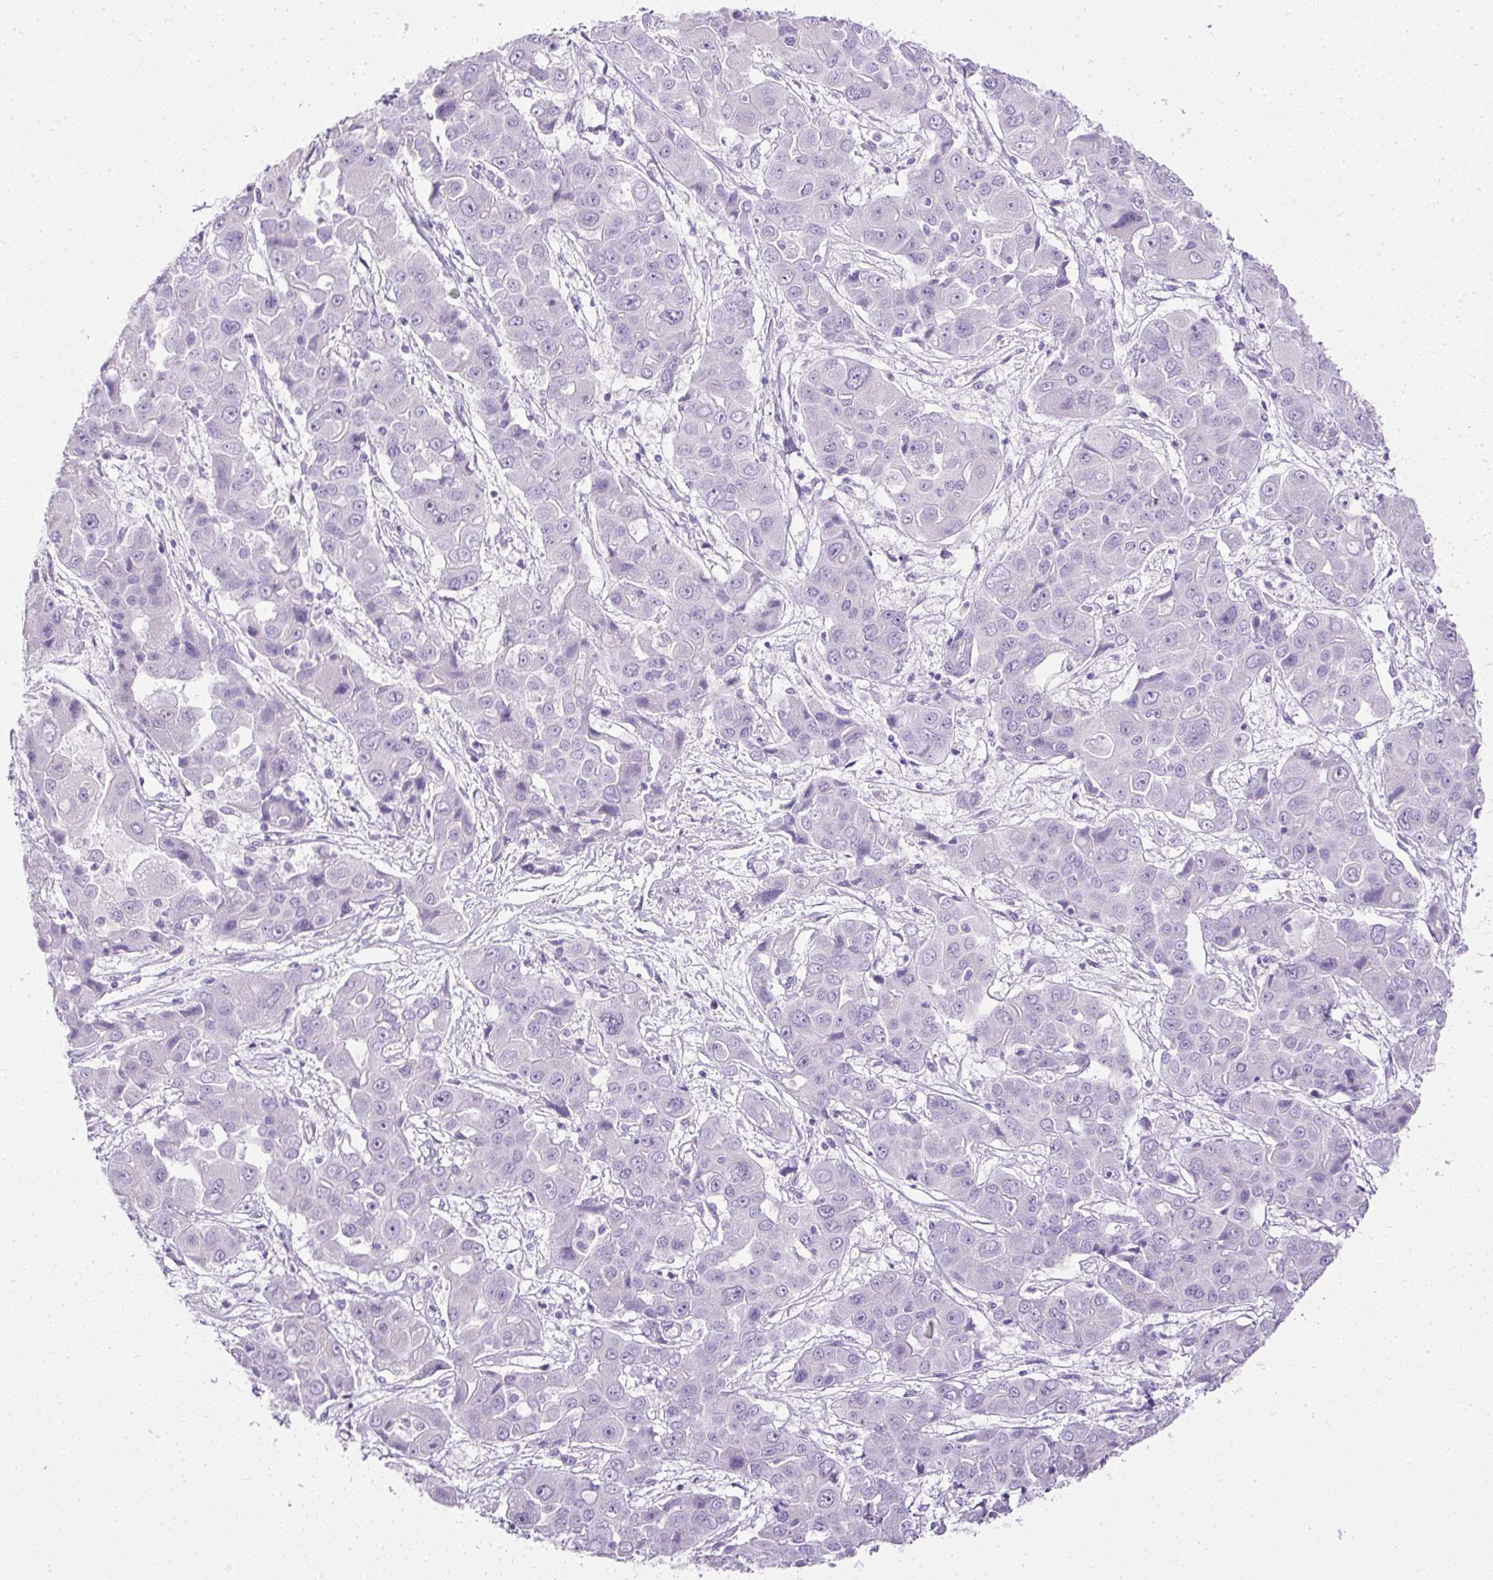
{"staining": {"intensity": "negative", "quantity": "none", "location": "none"}, "tissue": "liver cancer", "cell_type": "Tumor cells", "image_type": "cancer", "snomed": [{"axis": "morphology", "description": "Cholangiocarcinoma"}, {"axis": "topography", "description": "Liver"}], "caption": "Tumor cells show no significant expression in liver cholangiocarcinoma. Brightfield microscopy of immunohistochemistry (IHC) stained with DAB (brown) and hematoxylin (blue), captured at high magnification.", "gene": "C2CD4C", "patient": {"sex": "male", "age": 67}}